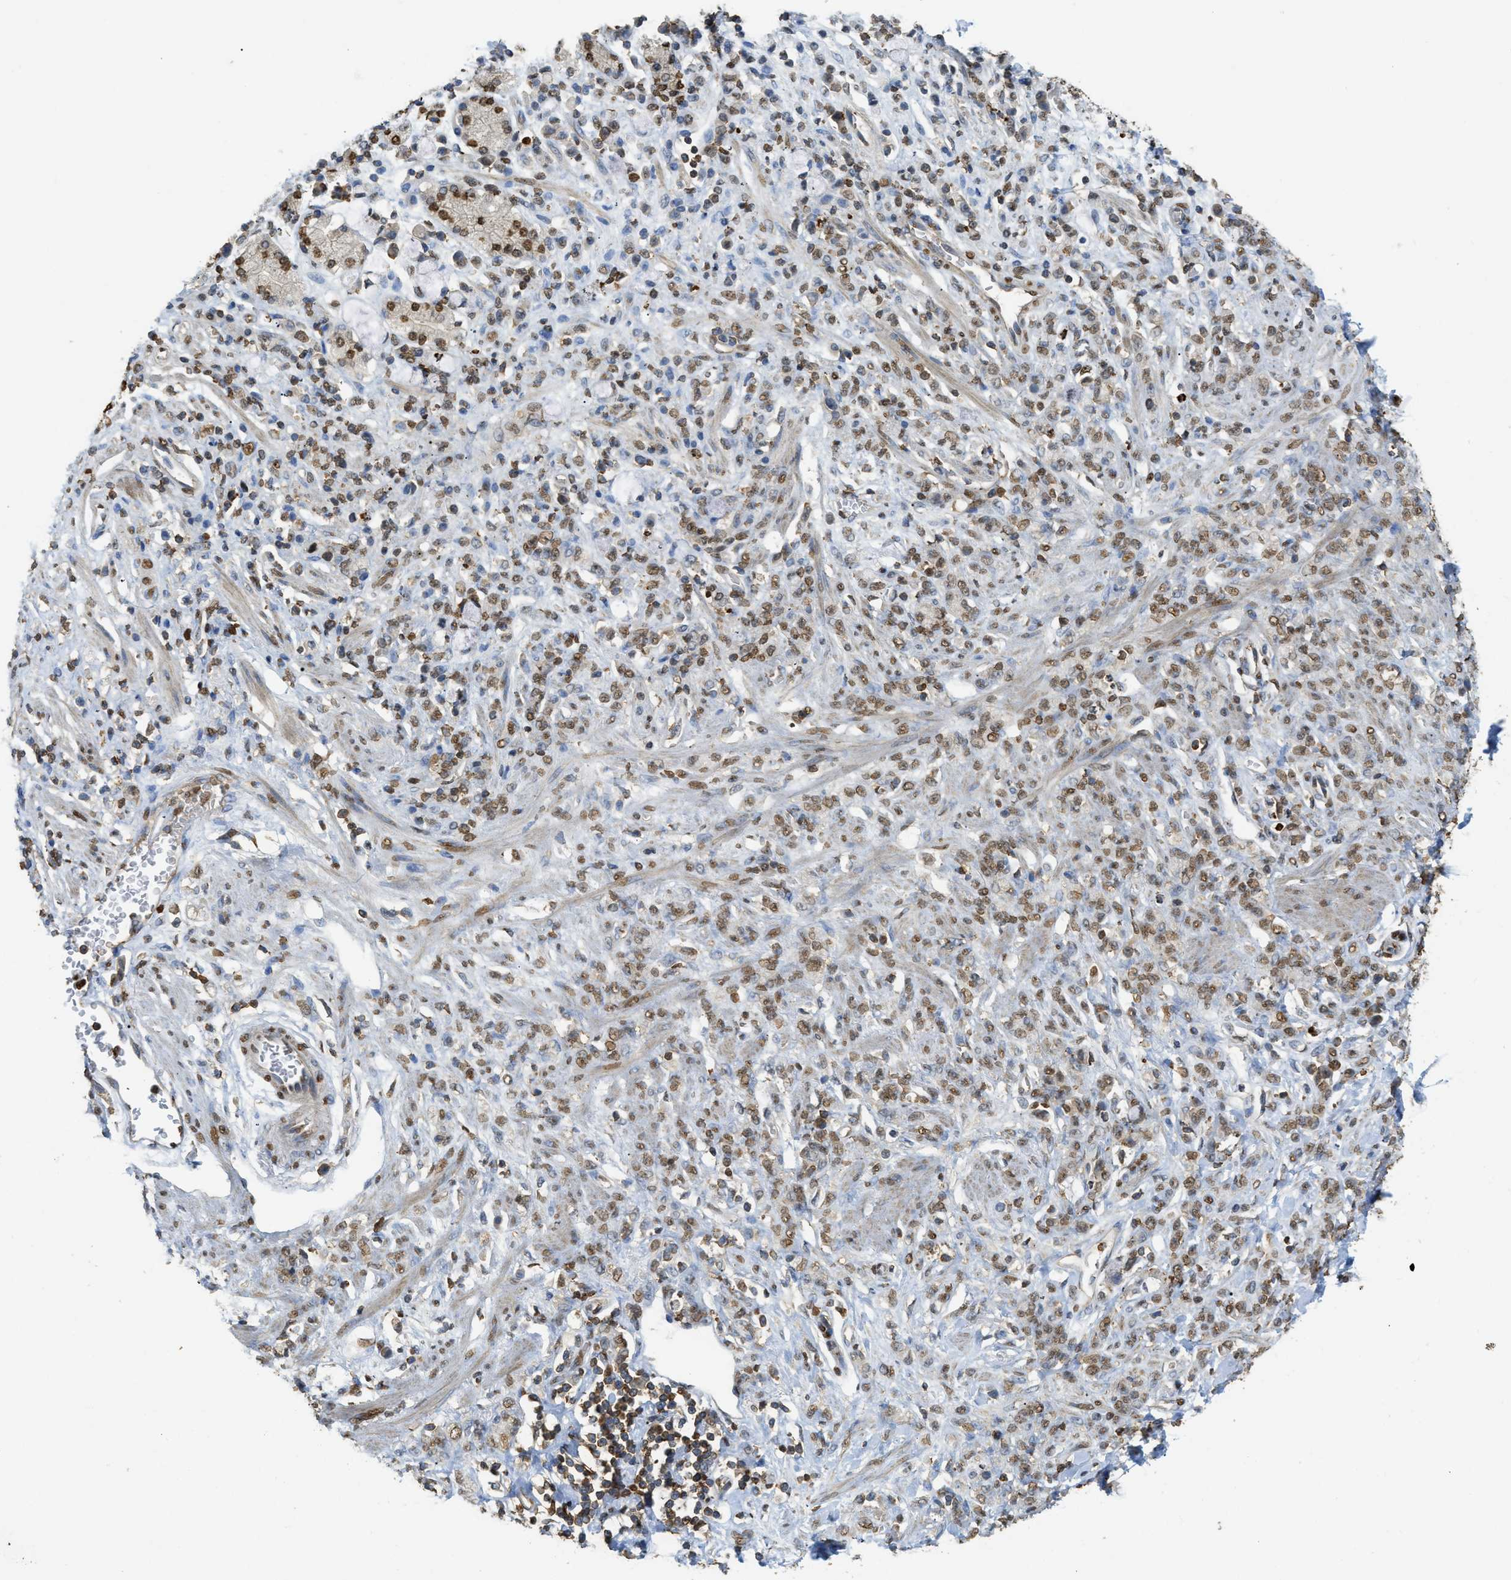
{"staining": {"intensity": "moderate", "quantity": ">75%", "location": "nuclear"}, "tissue": "stomach cancer", "cell_type": "Tumor cells", "image_type": "cancer", "snomed": [{"axis": "morphology", "description": "Normal tissue, NOS"}, {"axis": "morphology", "description": "Adenocarcinoma, NOS"}, {"axis": "topography", "description": "Stomach"}], "caption": "IHC histopathology image of stomach adenocarcinoma stained for a protein (brown), which exhibits medium levels of moderate nuclear staining in about >75% of tumor cells.", "gene": "NR5A2", "patient": {"sex": "male", "age": 82}}